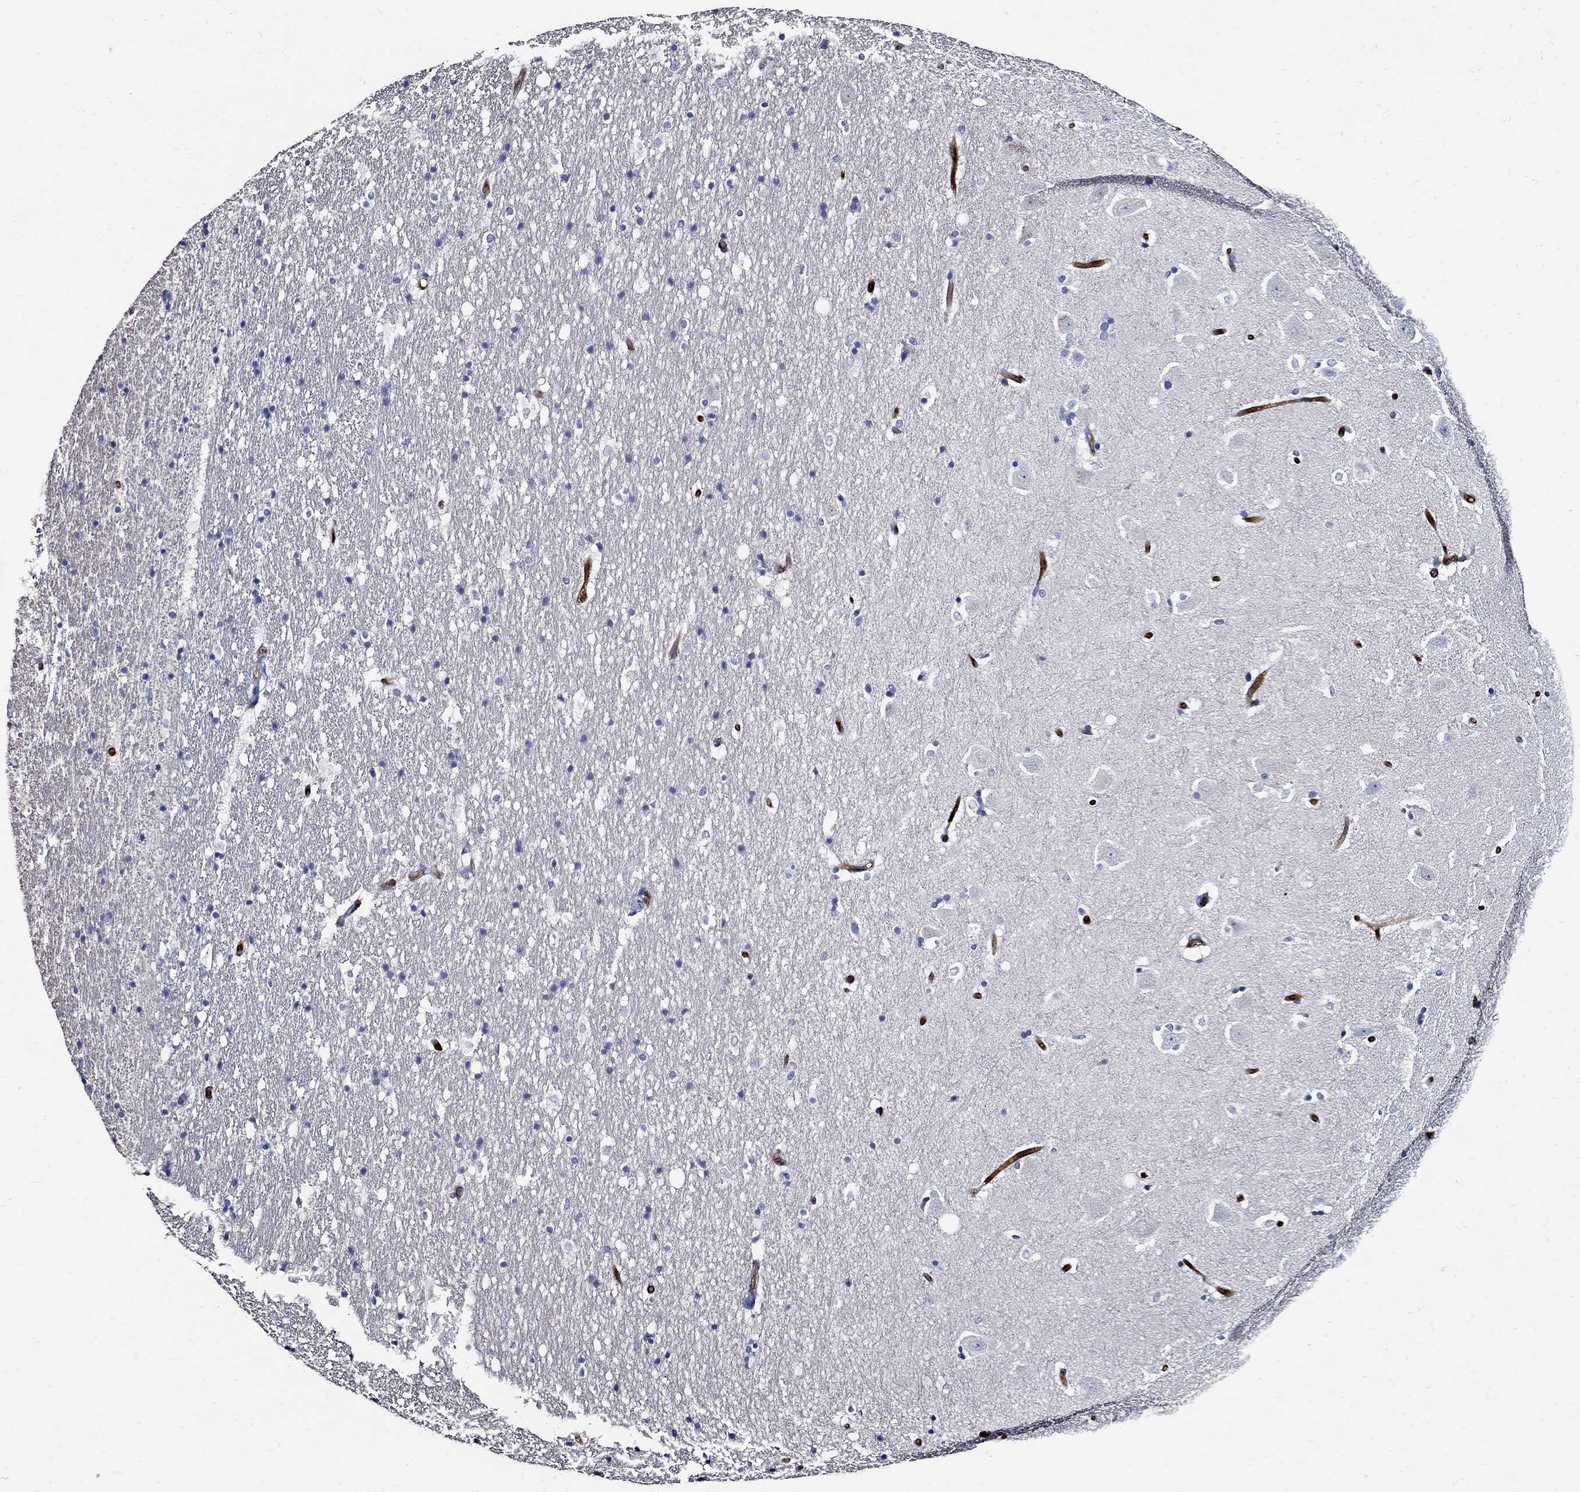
{"staining": {"intensity": "negative", "quantity": "none", "location": "none"}, "tissue": "hippocampus", "cell_type": "Glial cells", "image_type": "normal", "snomed": [{"axis": "morphology", "description": "Normal tissue, NOS"}, {"axis": "topography", "description": "Hippocampus"}], "caption": "This is a micrograph of immunohistochemistry staining of benign hippocampus, which shows no positivity in glial cells.", "gene": "PRX", "patient": {"sex": "male", "age": 49}}